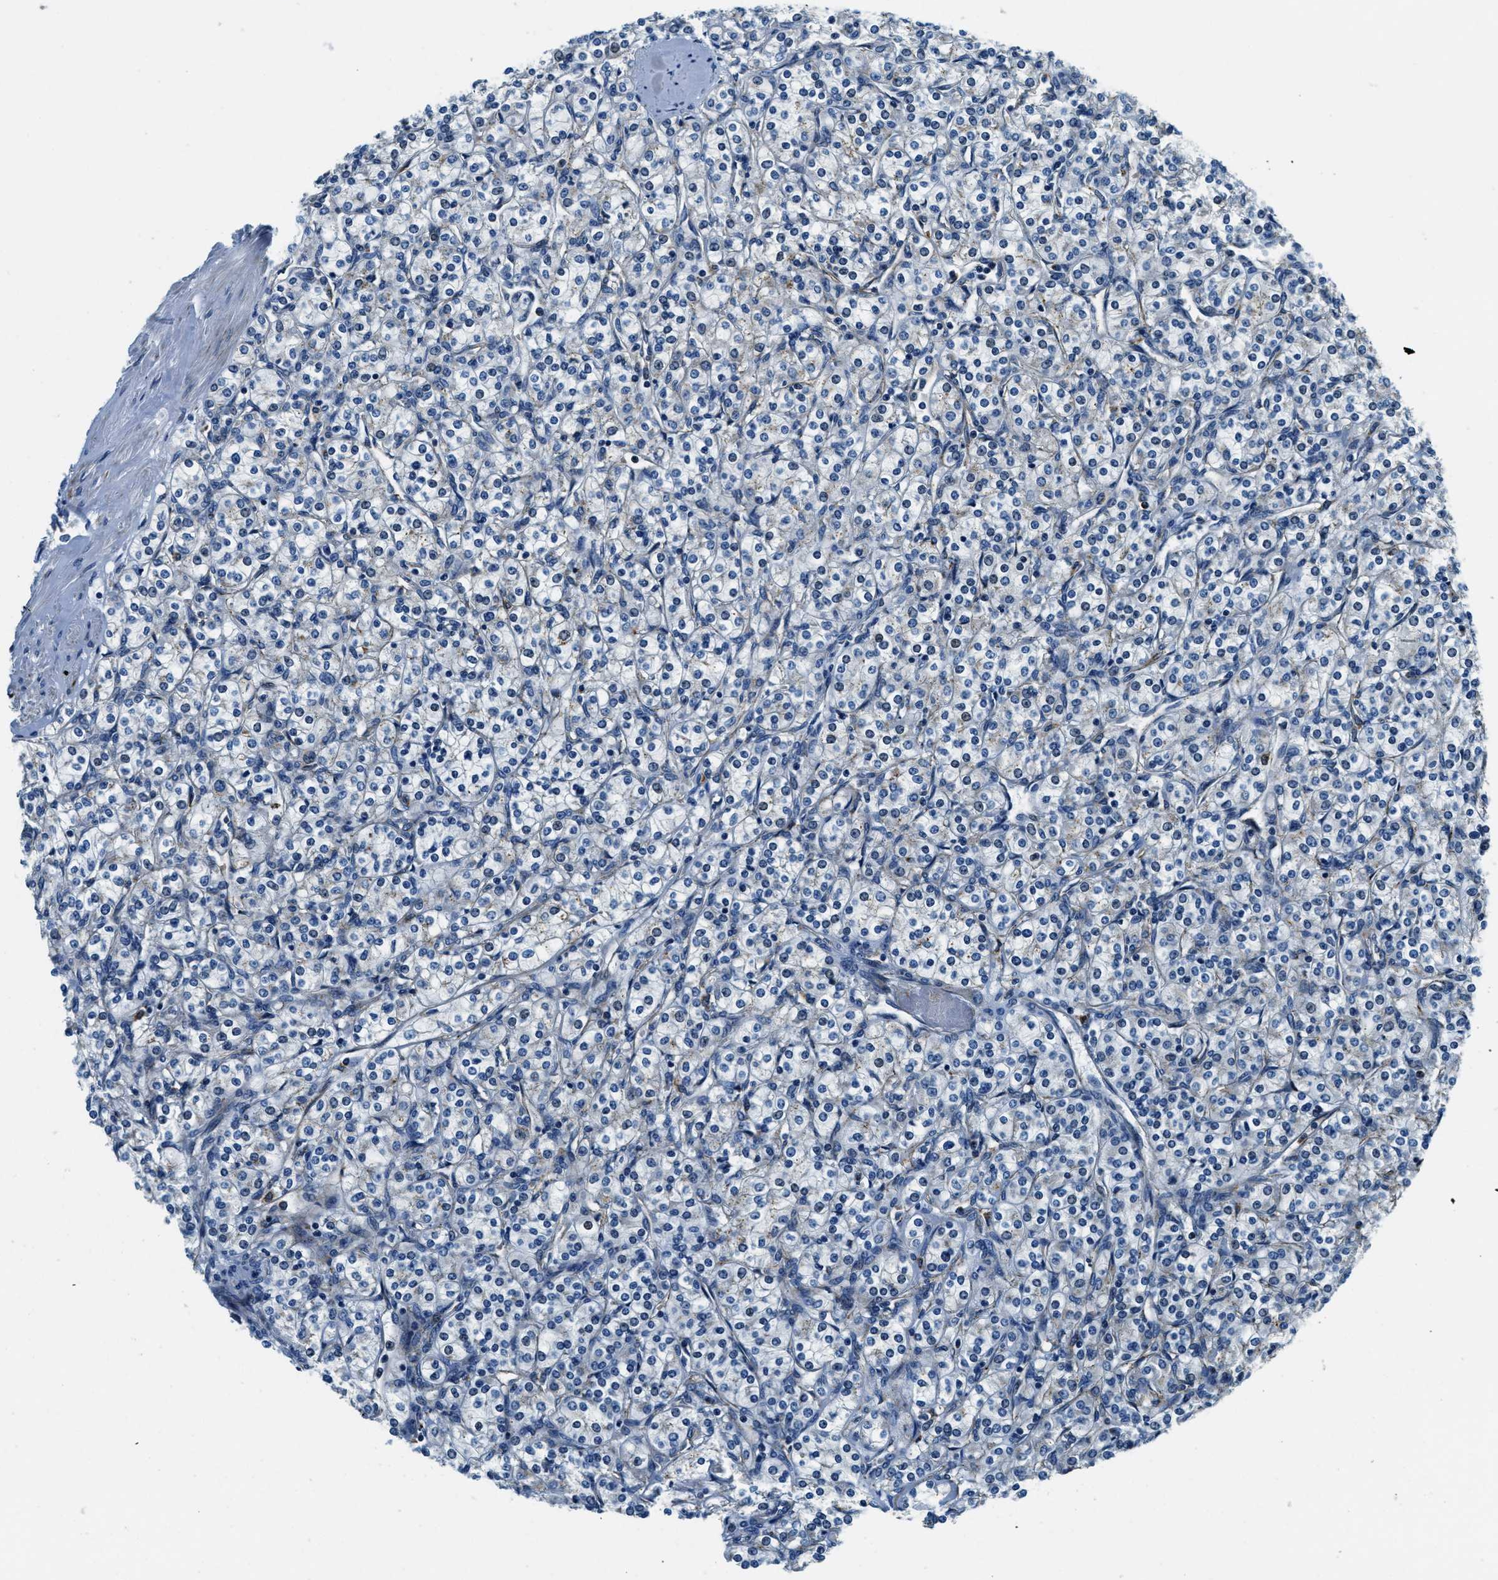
{"staining": {"intensity": "negative", "quantity": "none", "location": "none"}, "tissue": "renal cancer", "cell_type": "Tumor cells", "image_type": "cancer", "snomed": [{"axis": "morphology", "description": "Adenocarcinoma, NOS"}, {"axis": "topography", "description": "Kidney"}], "caption": "Protein analysis of renal adenocarcinoma shows no significant positivity in tumor cells.", "gene": "GNS", "patient": {"sex": "male", "age": 77}}